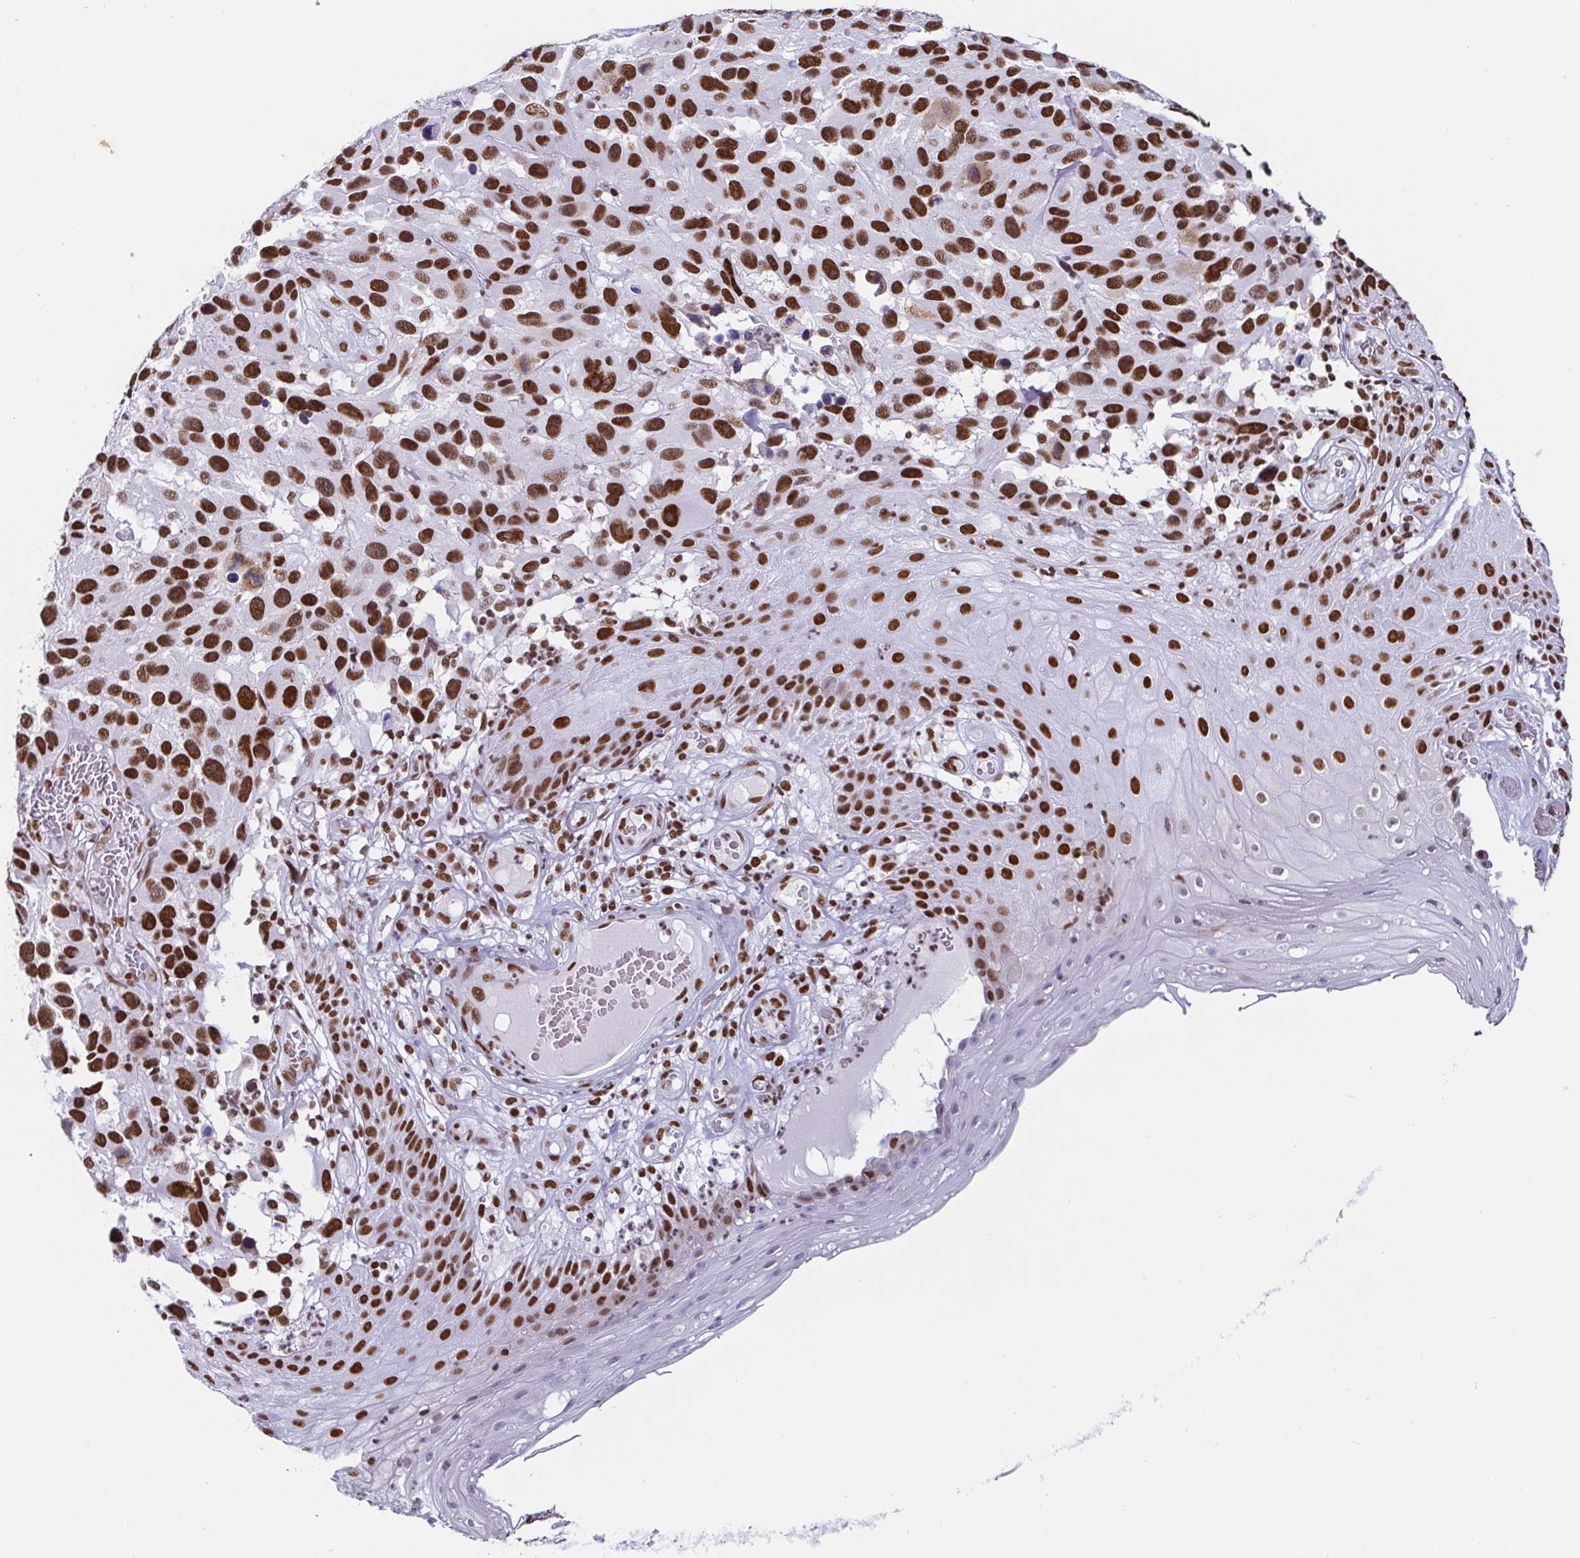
{"staining": {"intensity": "strong", "quantity": ">75%", "location": "nuclear"}, "tissue": "melanoma", "cell_type": "Tumor cells", "image_type": "cancer", "snomed": [{"axis": "morphology", "description": "Malignant melanoma, NOS"}, {"axis": "topography", "description": "Skin"}], "caption": "Immunohistochemical staining of malignant melanoma reveals strong nuclear protein expression in approximately >75% of tumor cells.", "gene": "EWSR1", "patient": {"sex": "male", "age": 53}}